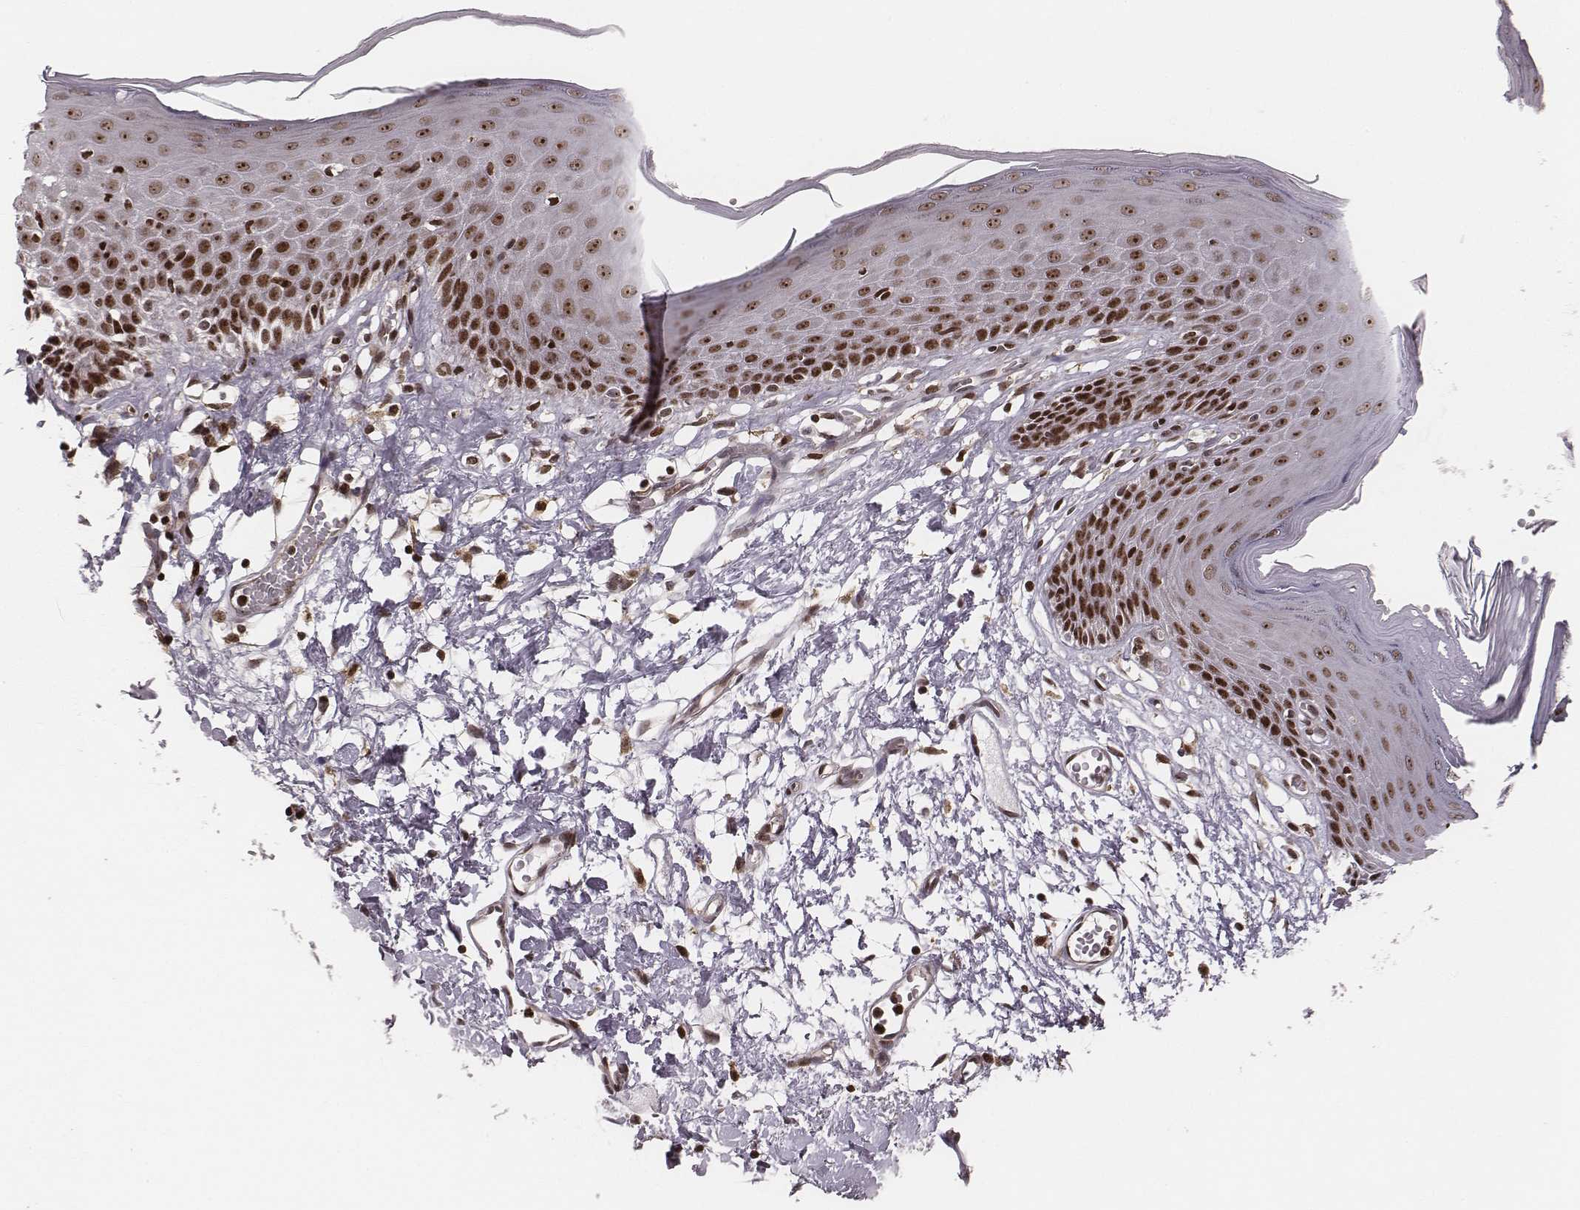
{"staining": {"intensity": "strong", "quantity": "25%-75%", "location": "nuclear"}, "tissue": "skin", "cell_type": "Epidermal cells", "image_type": "normal", "snomed": [{"axis": "morphology", "description": "Normal tissue, NOS"}, {"axis": "topography", "description": "Vulva"}], "caption": "Epidermal cells demonstrate strong nuclear positivity in approximately 25%-75% of cells in unremarkable skin. Immunohistochemistry (ihc) stains the protein of interest in brown and the nuclei are stained blue.", "gene": "VRK3", "patient": {"sex": "female", "age": 68}}